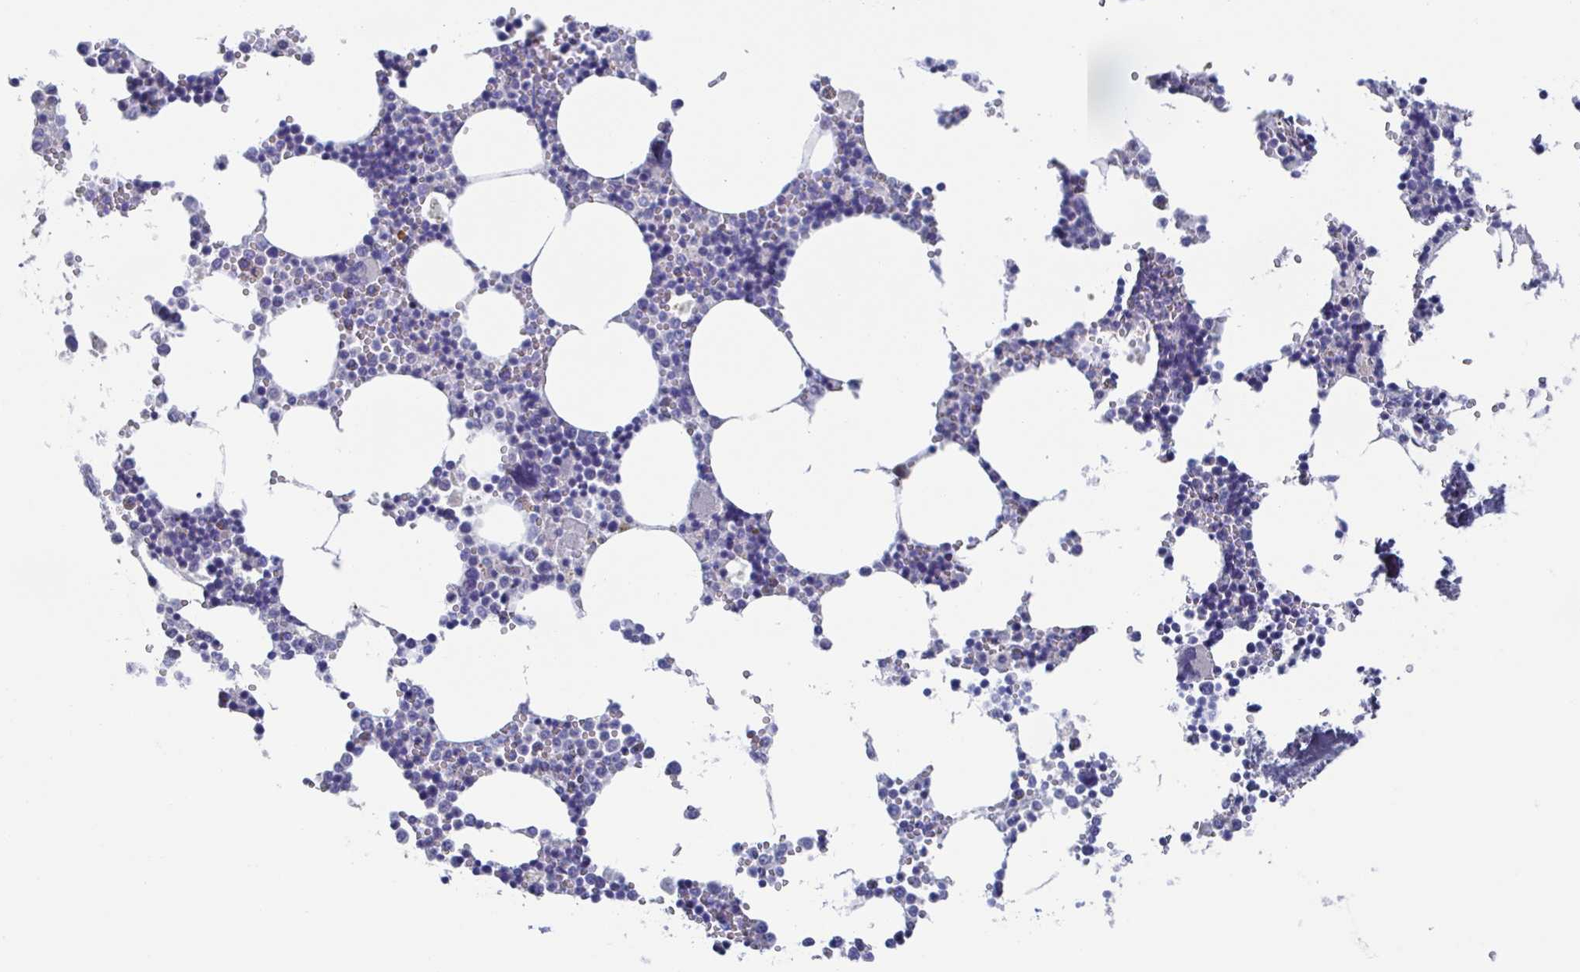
{"staining": {"intensity": "negative", "quantity": "none", "location": "none"}, "tissue": "bone marrow", "cell_type": "Hematopoietic cells", "image_type": "normal", "snomed": [{"axis": "morphology", "description": "Normal tissue, NOS"}, {"axis": "topography", "description": "Bone marrow"}], "caption": "Photomicrograph shows no protein positivity in hematopoietic cells of benign bone marrow. The staining was performed using DAB (3,3'-diaminobenzidine) to visualize the protein expression in brown, while the nuclei were stained in blue with hematoxylin (Magnification: 20x).", "gene": "CDH2", "patient": {"sex": "male", "age": 54}}